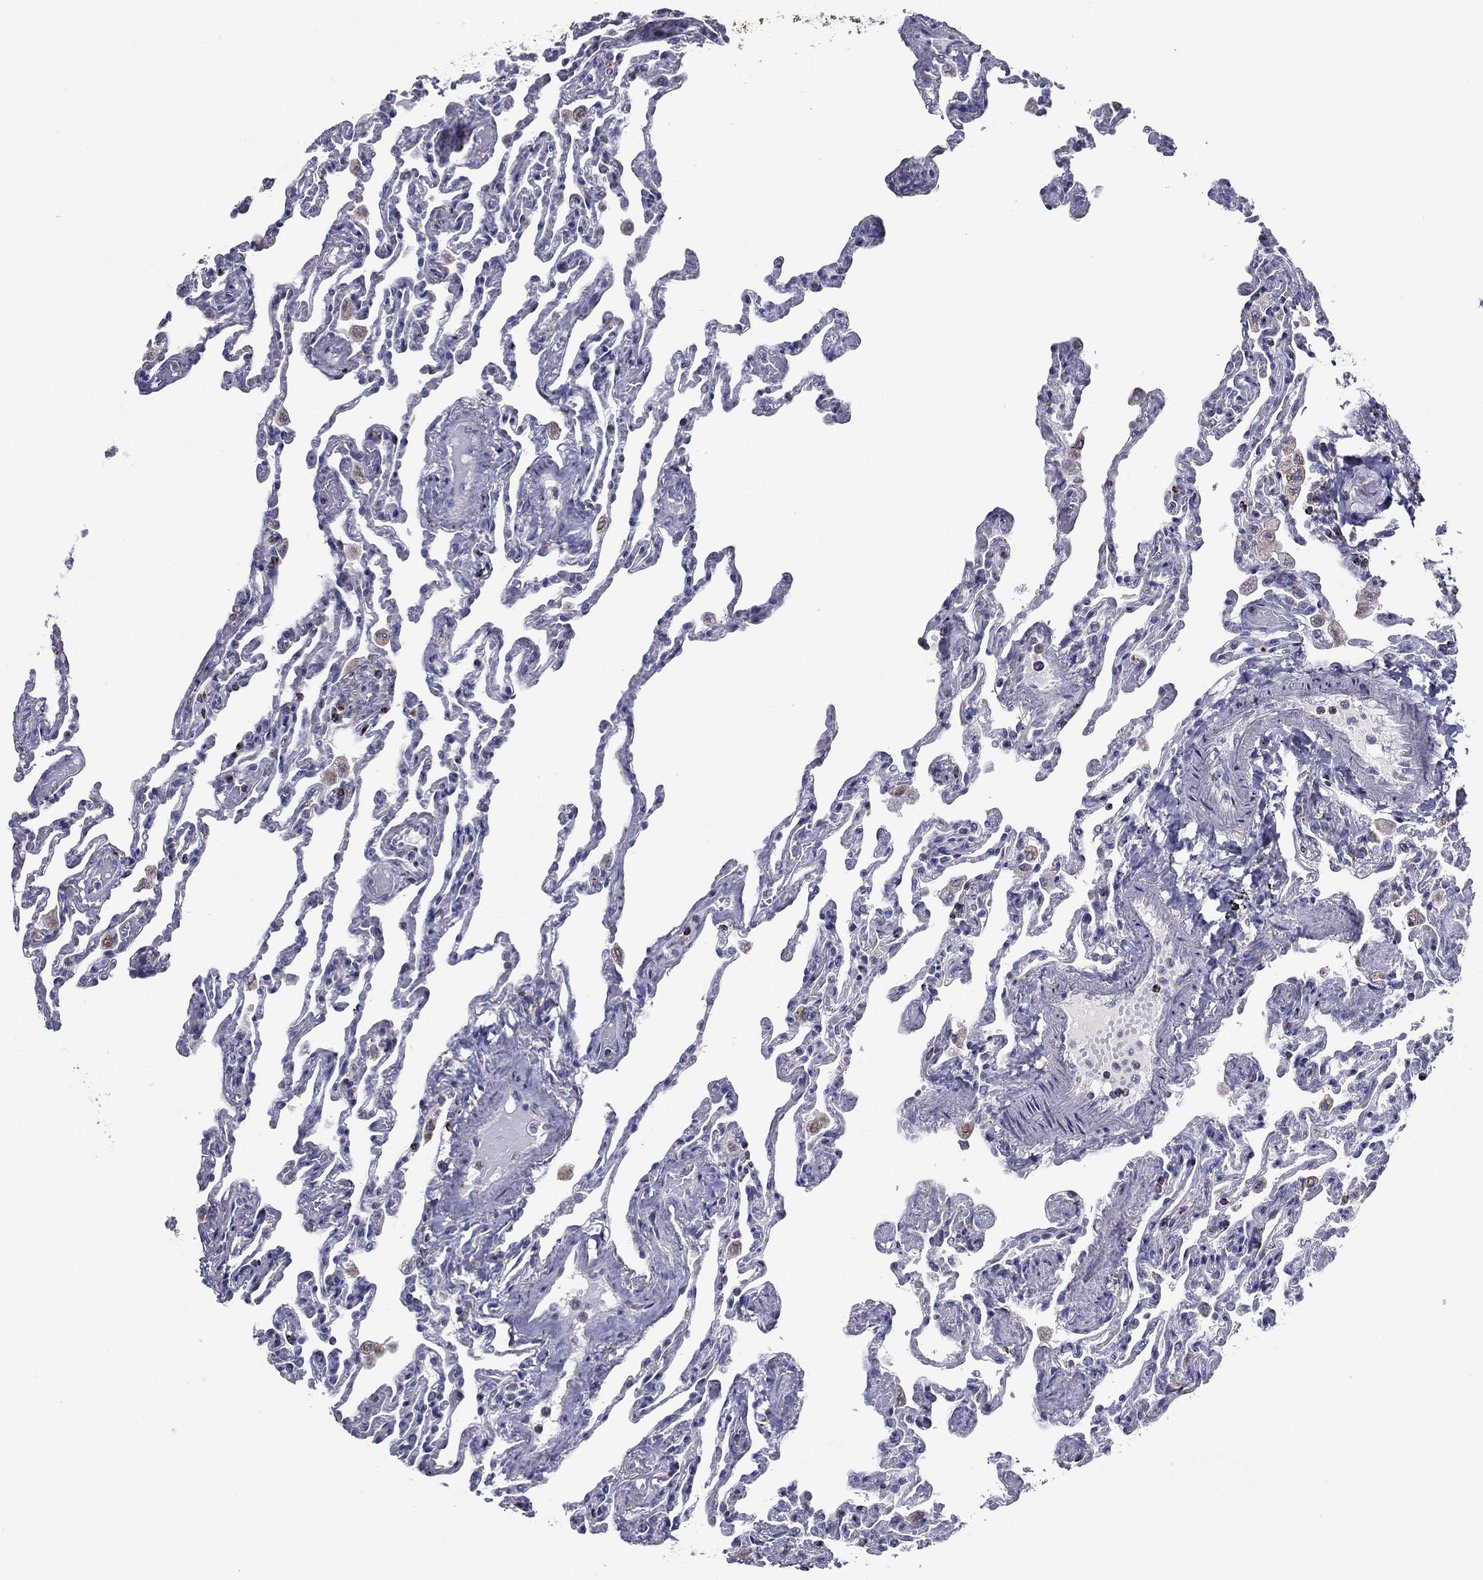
{"staining": {"intensity": "negative", "quantity": "none", "location": "none"}, "tissue": "lung", "cell_type": "Alveolar cells", "image_type": "normal", "snomed": [{"axis": "morphology", "description": "Normal tissue, NOS"}, {"axis": "topography", "description": "Lung"}], "caption": "Photomicrograph shows no protein expression in alveolar cells of benign lung. (IHC, brightfield microscopy, high magnification).", "gene": "SFXN1", "patient": {"sex": "female", "age": 43}}